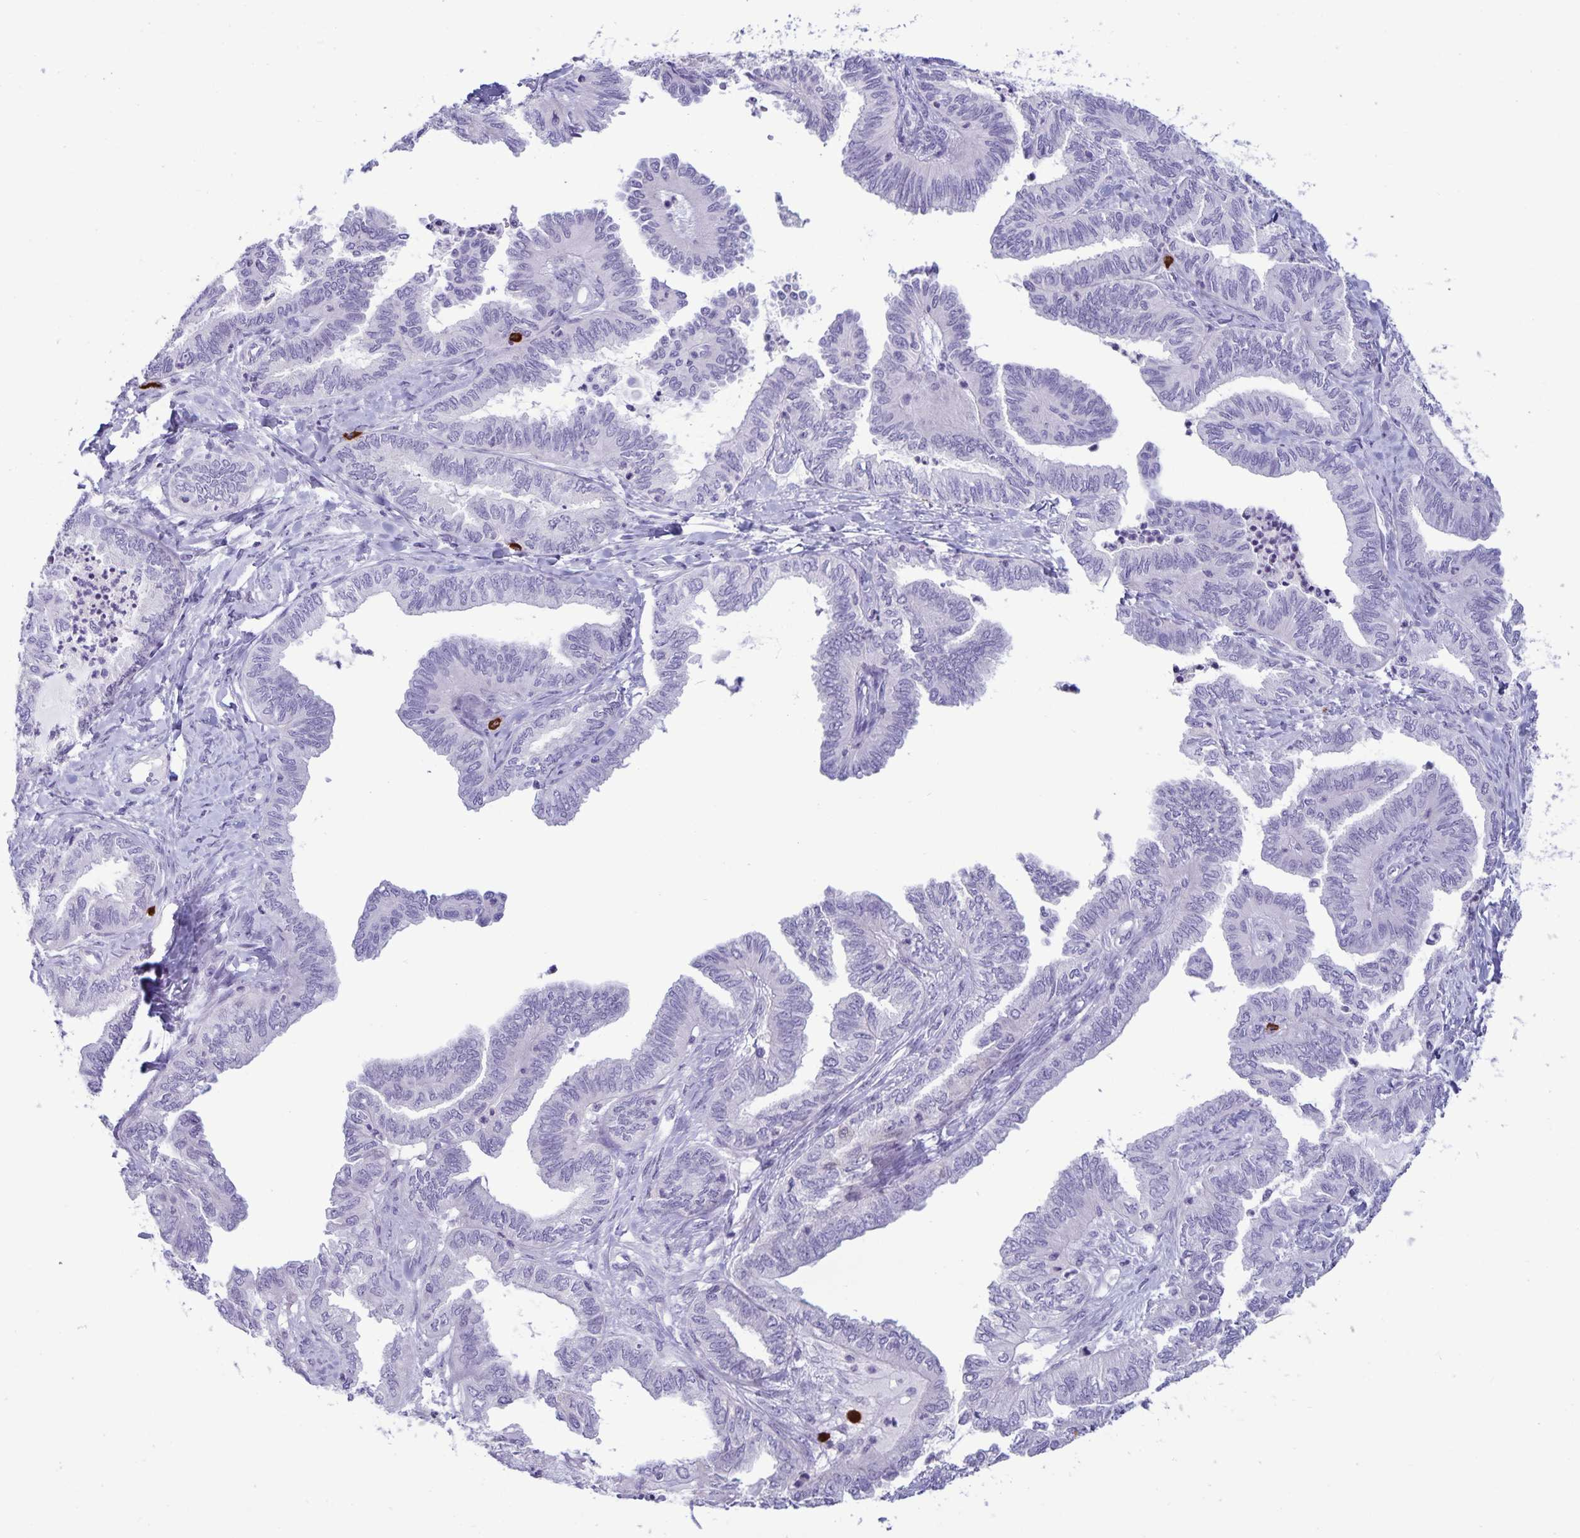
{"staining": {"intensity": "negative", "quantity": "none", "location": "none"}, "tissue": "ovarian cancer", "cell_type": "Tumor cells", "image_type": "cancer", "snomed": [{"axis": "morphology", "description": "Carcinoma, endometroid"}, {"axis": "topography", "description": "Ovary"}], "caption": "Immunohistochemistry (IHC) of human ovarian cancer shows no staining in tumor cells. (DAB (3,3'-diaminobenzidine) immunohistochemistry visualized using brightfield microscopy, high magnification).", "gene": "IBTK", "patient": {"sex": "female", "age": 70}}